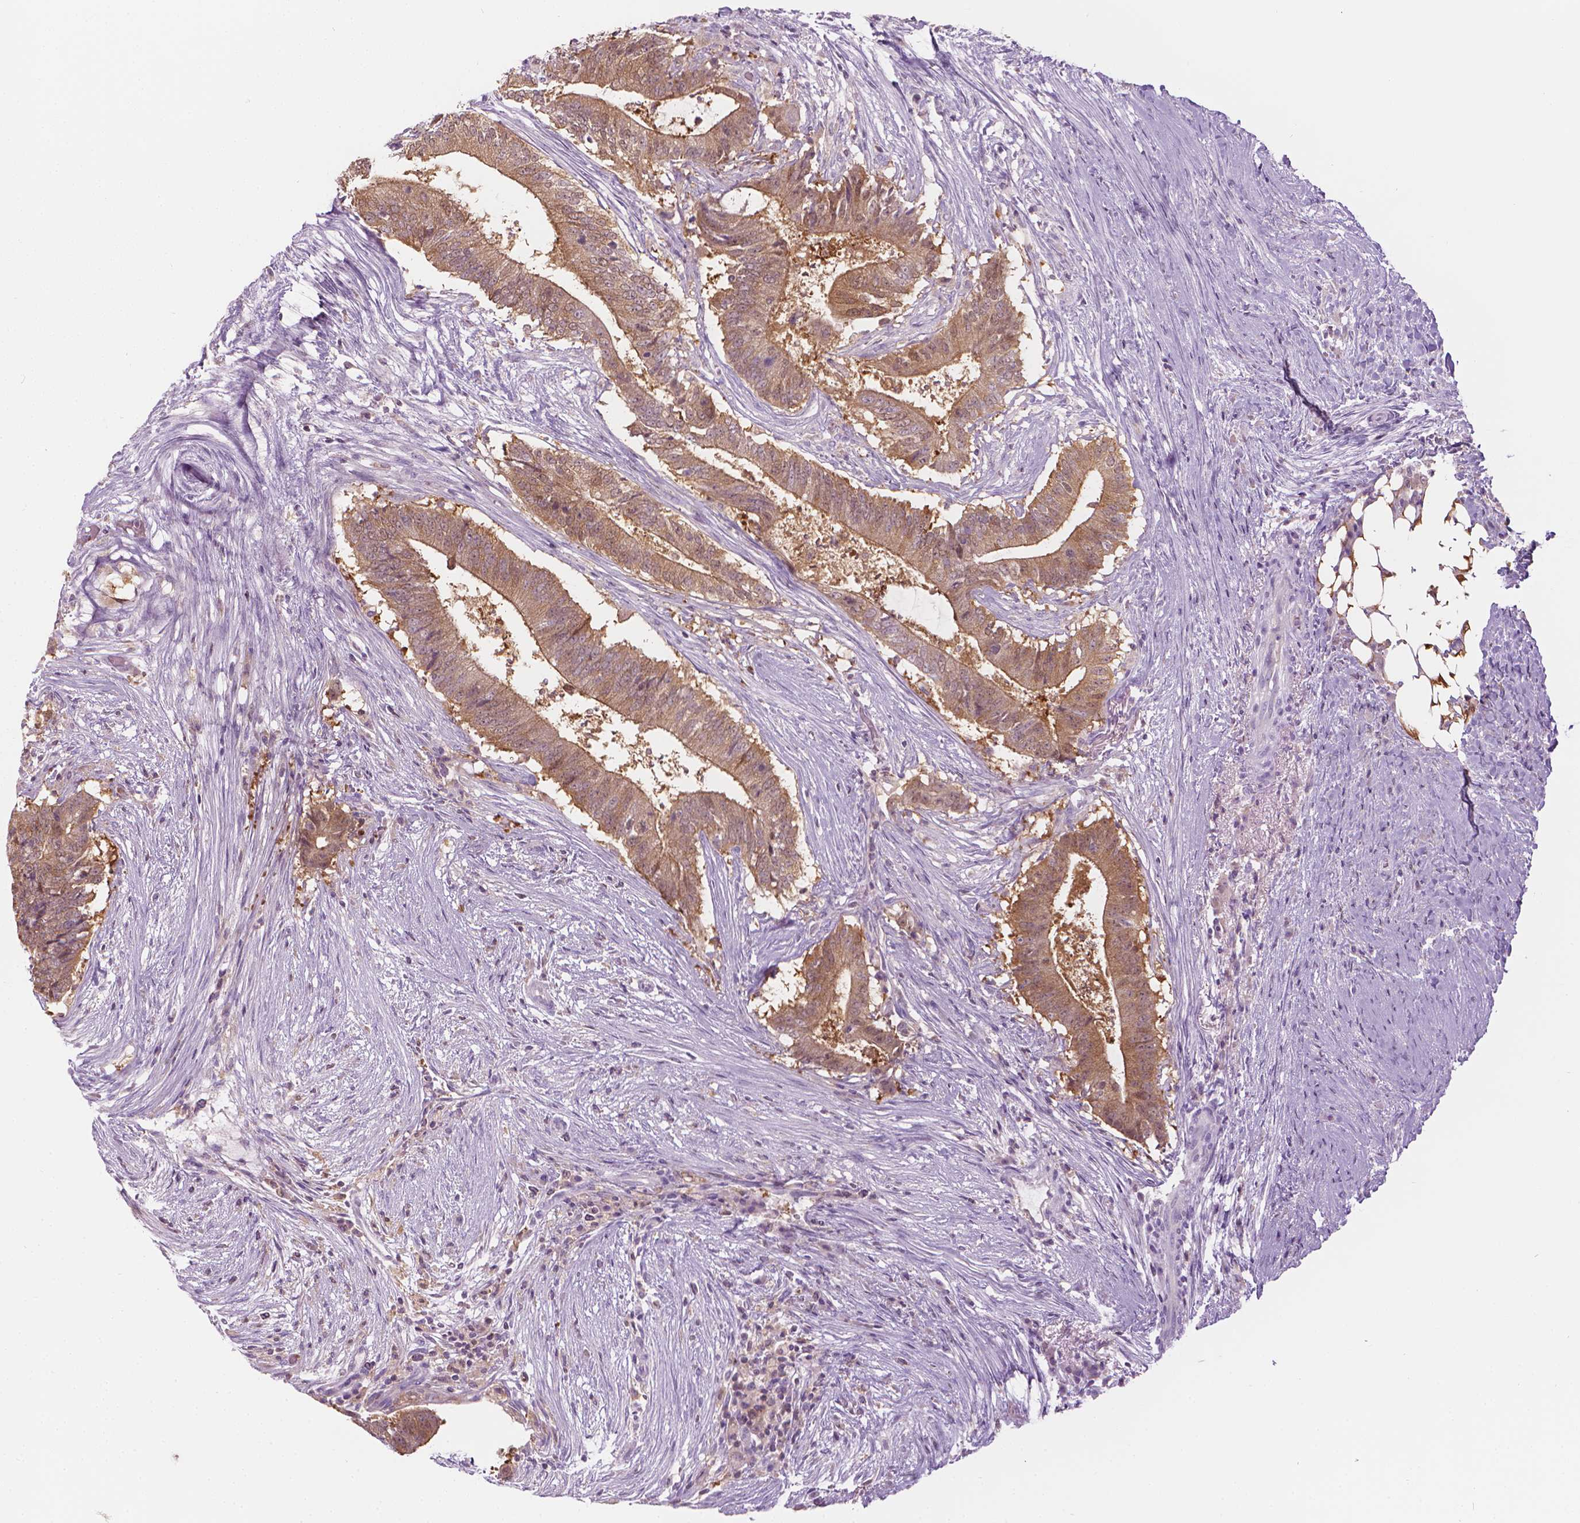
{"staining": {"intensity": "moderate", "quantity": ">75%", "location": "cytoplasmic/membranous"}, "tissue": "colorectal cancer", "cell_type": "Tumor cells", "image_type": "cancer", "snomed": [{"axis": "morphology", "description": "Adenocarcinoma, NOS"}, {"axis": "topography", "description": "Colon"}], "caption": "Moderate cytoplasmic/membranous positivity is present in approximately >75% of tumor cells in adenocarcinoma (colorectal).", "gene": "SHMT1", "patient": {"sex": "female", "age": 43}}